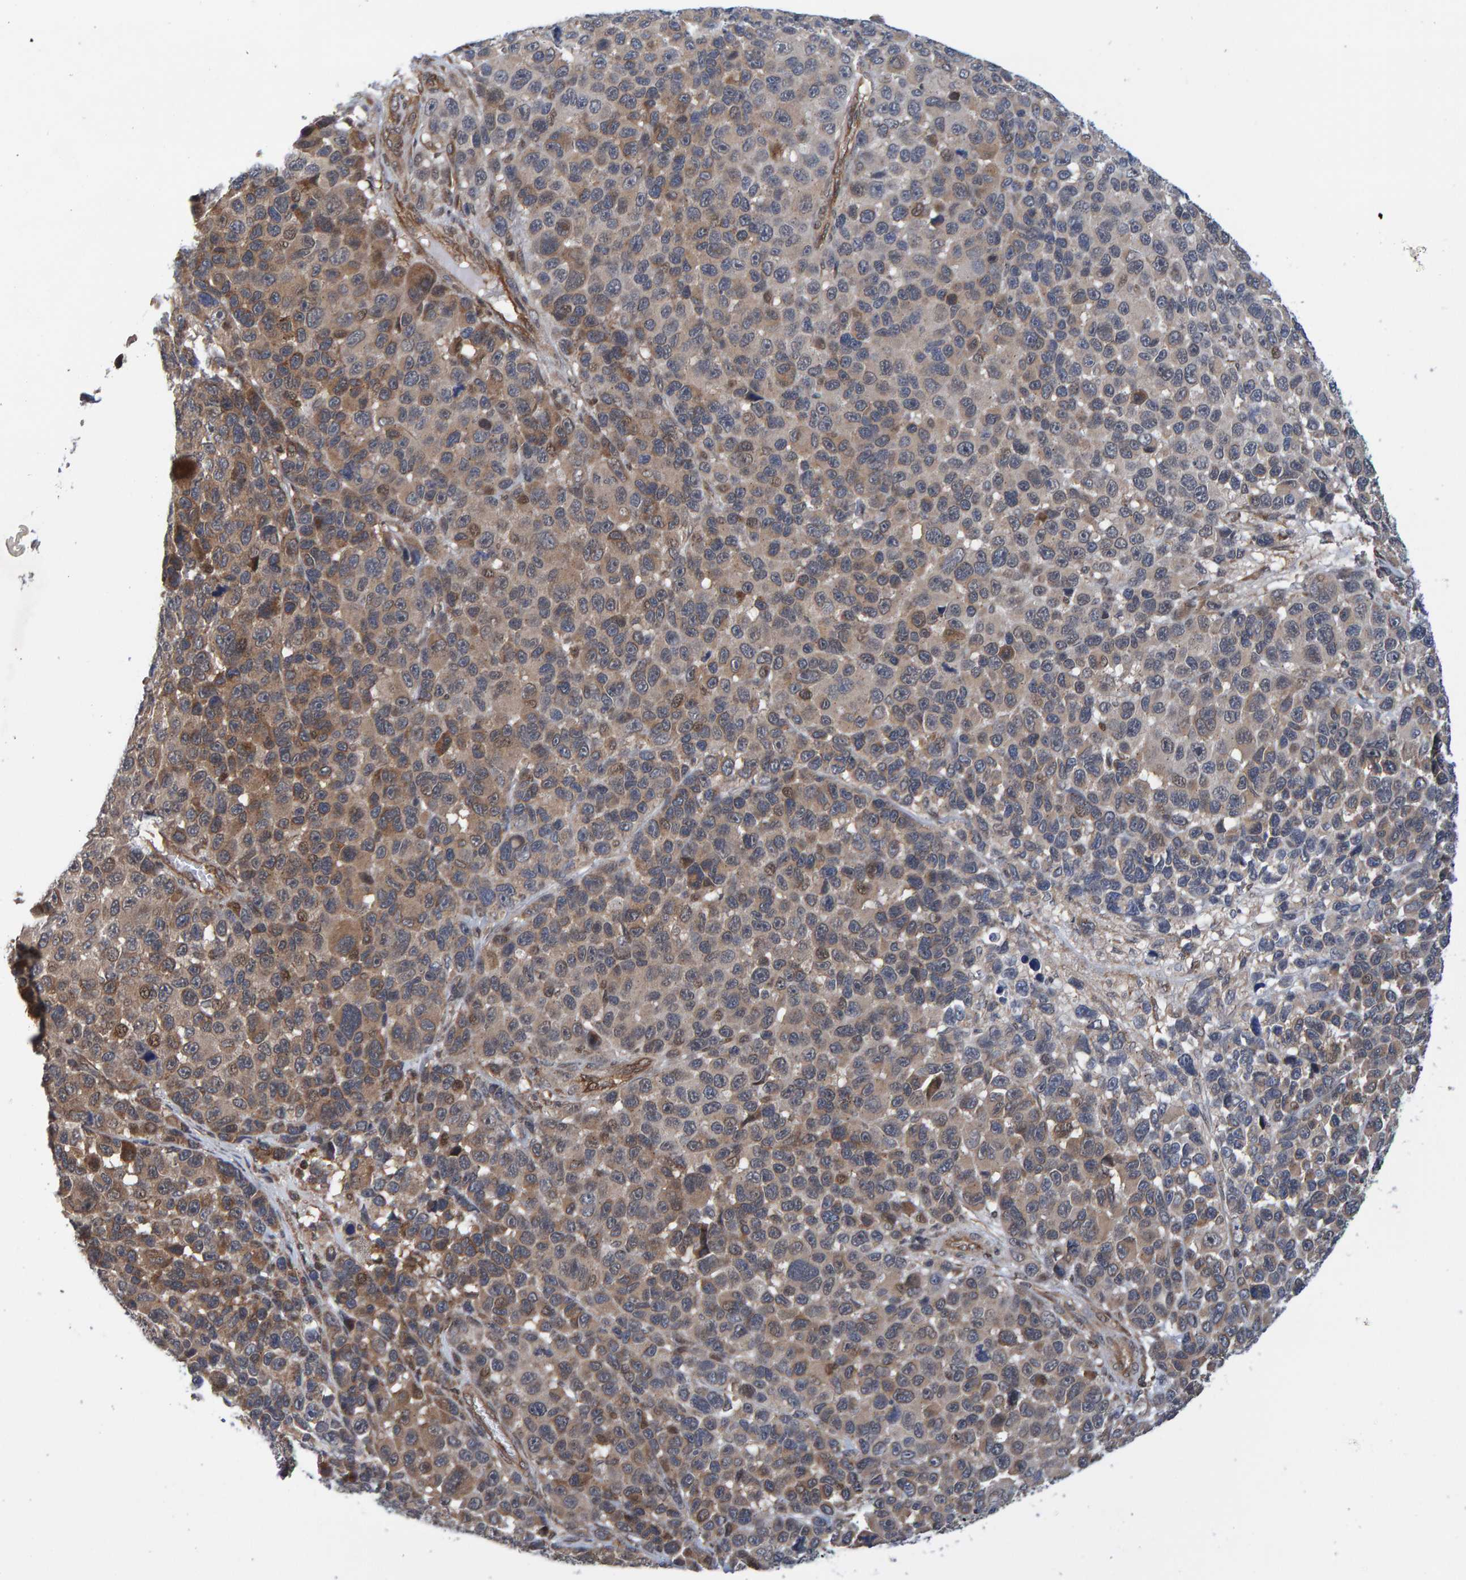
{"staining": {"intensity": "moderate", "quantity": "<25%", "location": "cytoplasmic/membranous"}, "tissue": "melanoma", "cell_type": "Tumor cells", "image_type": "cancer", "snomed": [{"axis": "morphology", "description": "Malignant melanoma, NOS"}, {"axis": "topography", "description": "Skin"}], "caption": "This histopathology image demonstrates immunohistochemistry (IHC) staining of melanoma, with low moderate cytoplasmic/membranous expression in about <25% of tumor cells.", "gene": "SCRN2", "patient": {"sex": "male", "age": 53}}